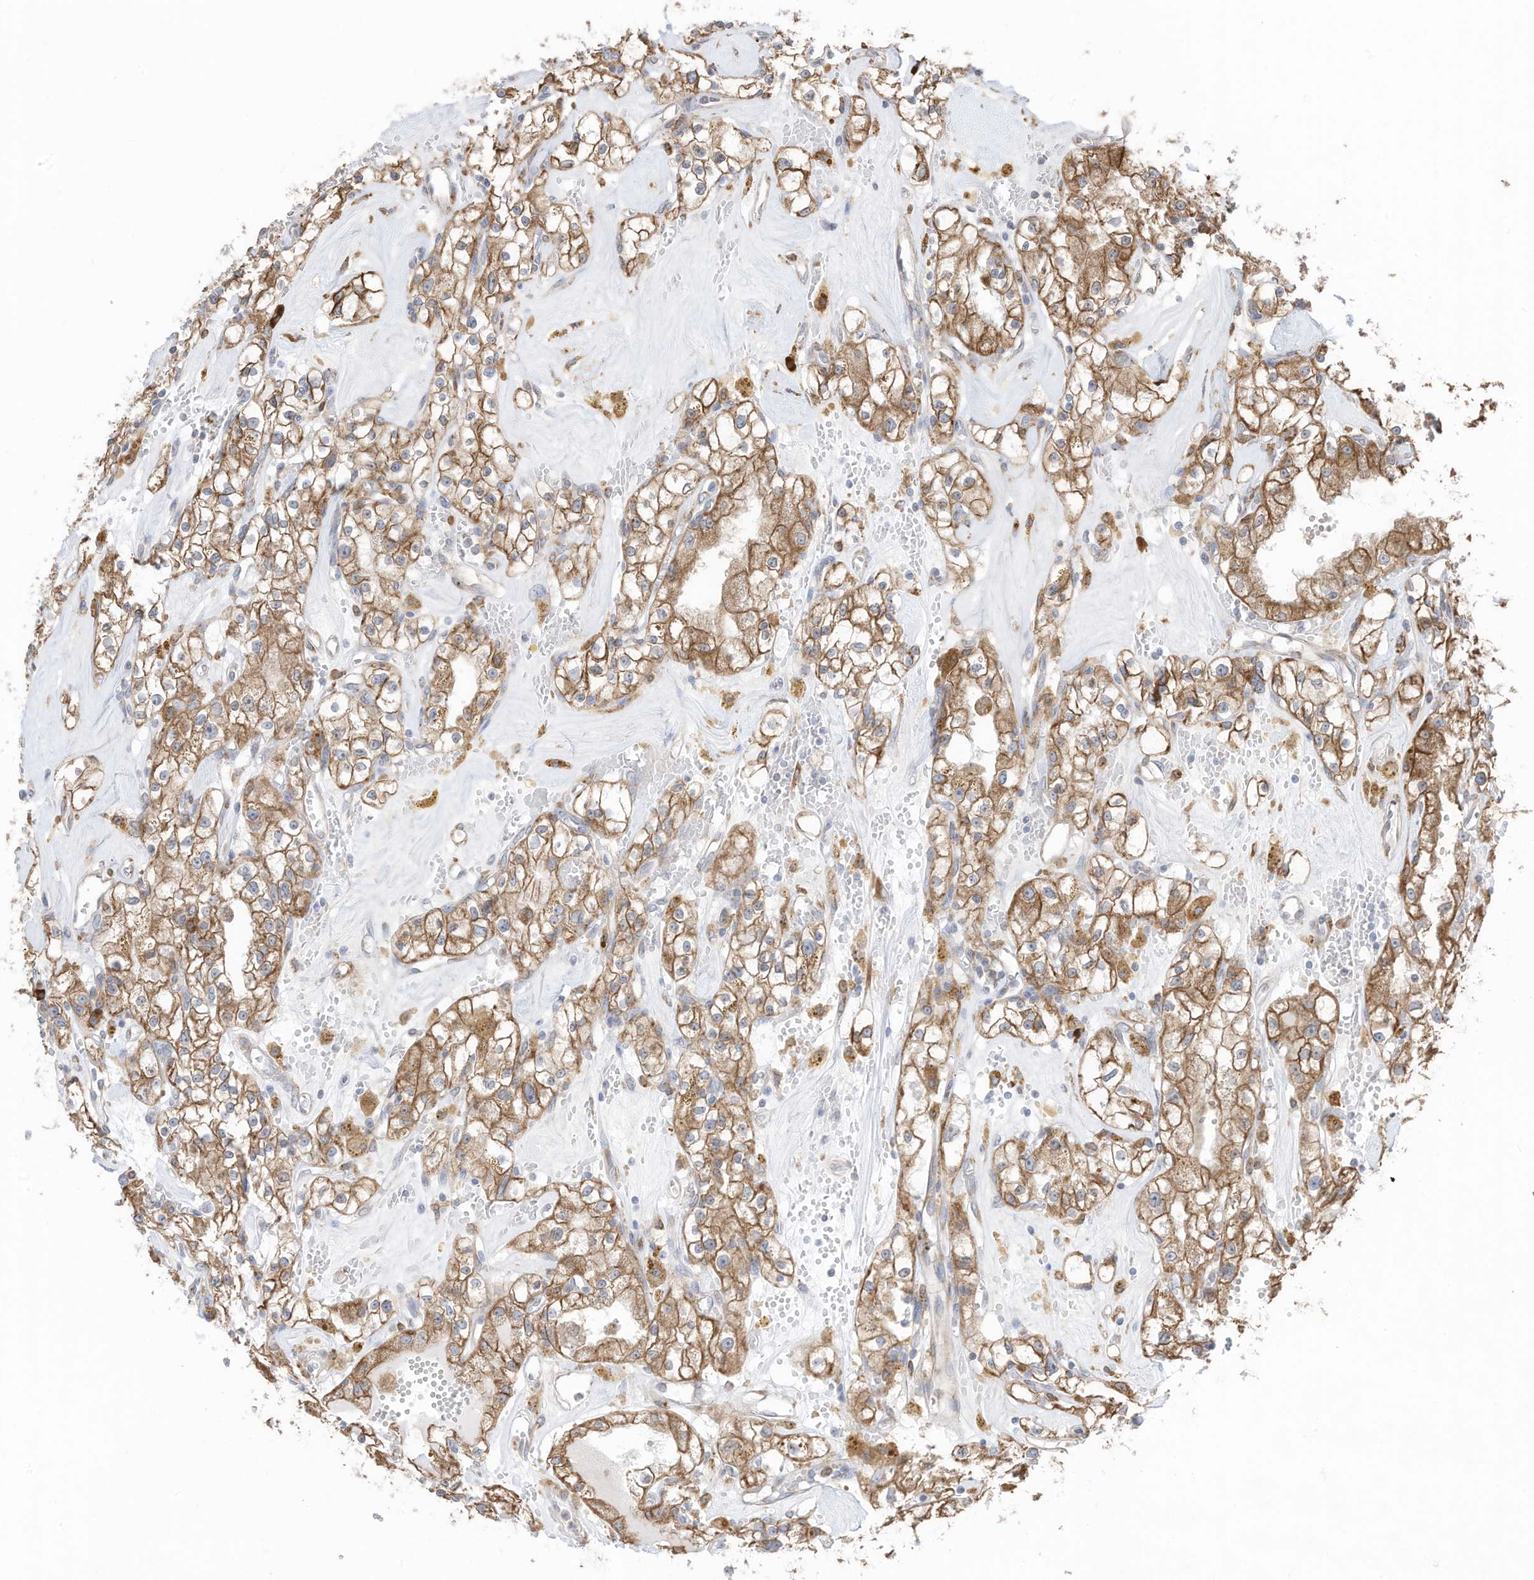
{"staining": {"intensity": "moderate", "quantity": ">75%", "location": "cytoplasmic/membranous"}, "tissue": "renal cancer", "cell_type": "Tumor cells", "image_type": "cancer", "snomed": [{"axis": "morphology", "description": "Adenocarcinoma, NOS"}, {"axis": "topography", "description": "Kidney"}], "caption": "Protein expression analysis of renal cancer displays moderate cytoplasmic/membranous staining in about >75% of tumor cells.", "gene": "ZNF354C", "patient": {"sex": "male", "age": 56}}